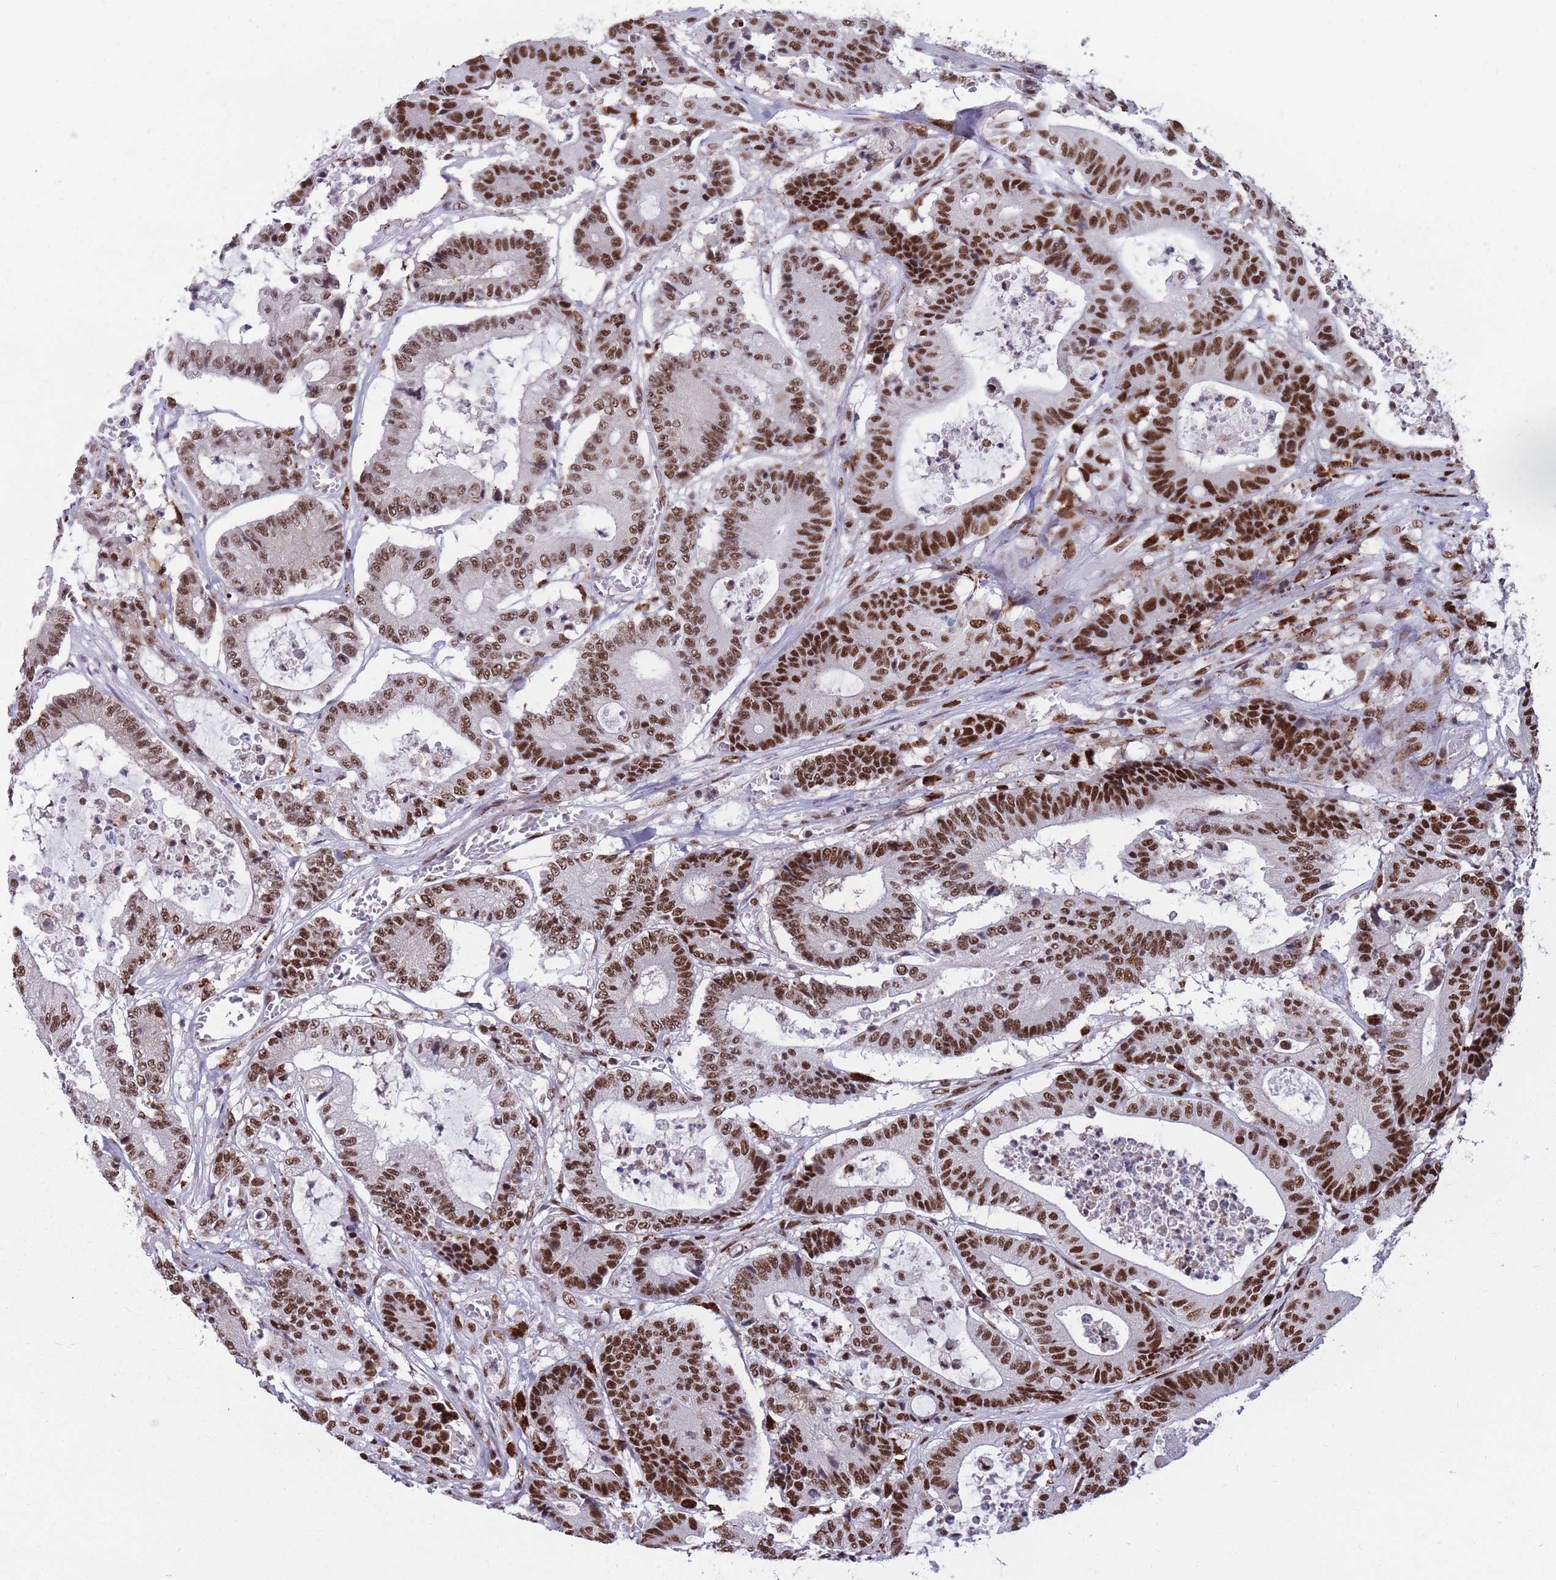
{"staining": {"intensity": "strong", "quantity": ">75%", "location": "nuclear"}, "tissue": "colorectal cancer", "cell_type": "Tumor cells", "image_type": "cancer", "snomed": [{"axis": "morphology", "description": "Adenocarcinoma, NOS"}, {"axis": "topography", "description": "Colon"}], "caption": "Immunohistochemistry of human colorectal cancer (adenocarcinoma) exhibits high levels of strong nuclear expression in approximately >75% of tumor cells. The staining was performed using DAB, with brown indicating positive protein expression. Nuclei are stained blue with hematoxylin.", "gene": "PRPF19", "patient": {"sex": "female", "age": 84}}